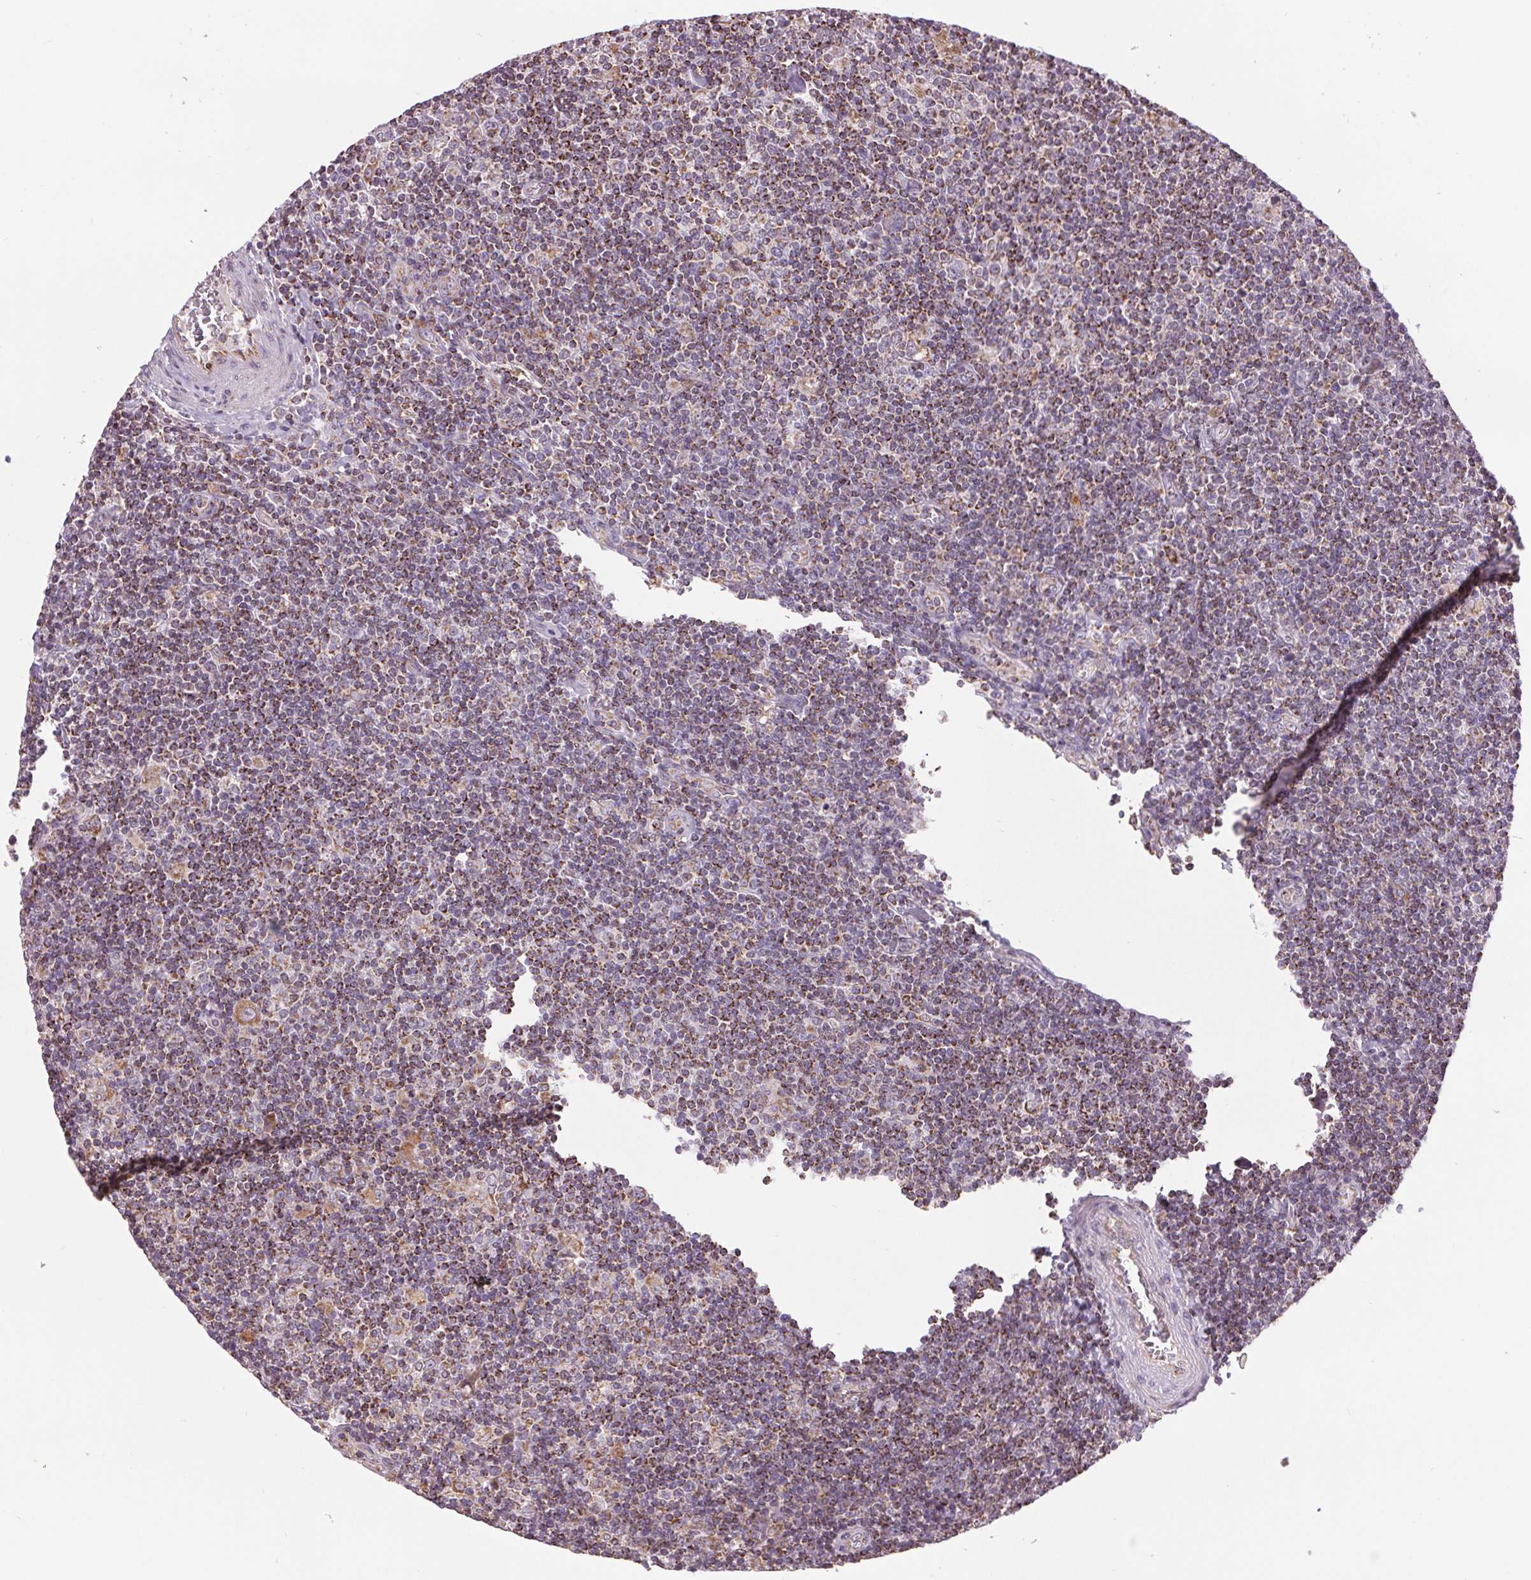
{"staining": {"intensity": "moderate", "quantity": "<25%", "location": "cytoplasmic/membranous"}, "tissue": "lymphoma", "cell_type": "Tumor cells", "image_type": "cancer", "snomed": [{"axis": "morphology", "description": "Hodgkin's disease, NOS"}, {"axis": "topography", "description": "Lymph node"}], "caption": "About <25% of tumor cells in lymphoma demonstrate moderate cytoplasmic/membranous protein expression as visualized by brown immunohistochemical staining.", "gene": "DGUOK", "patient": {"sex": "male", "age": 40}}